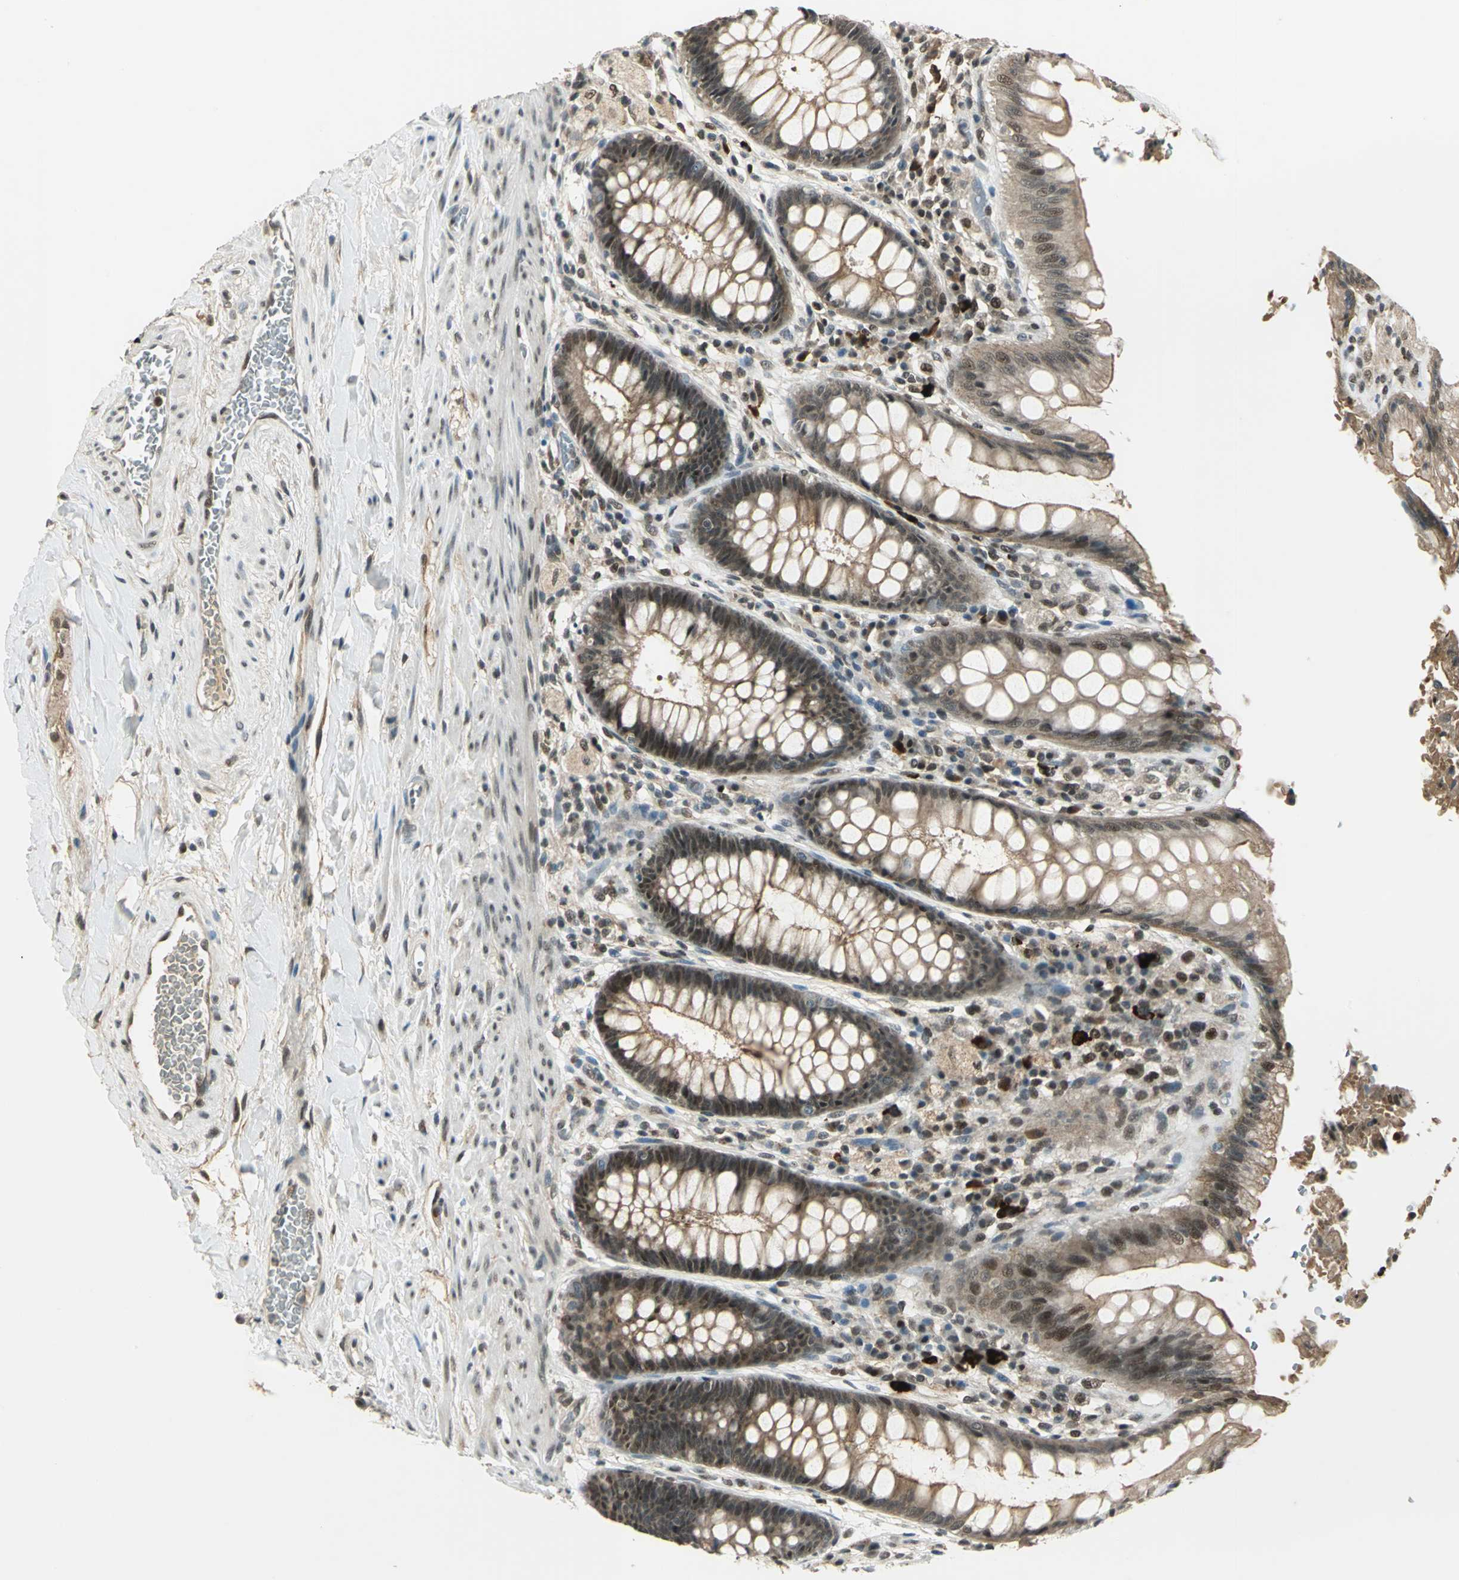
{"staining": {"intensity": "strong", "quantity": ">75%", "location": "cytoplasmic/membranous,nuclear"}, "tissue": "rectum", "cell_type": "Glandular cells", "image_type": "normal", "snomed": [{"axis": "morphology", "description": "Normal tissue, NOS"}, {"axis": "topography", "description": "Rectum"}], "caption": "Protein staining exhibits strong cytoplasmic/membranous,nuclear staining in about >75% of glandular cells in normal rectum.", "gene": "RAD17", "patient": {"sex": "female", "age": 46}}